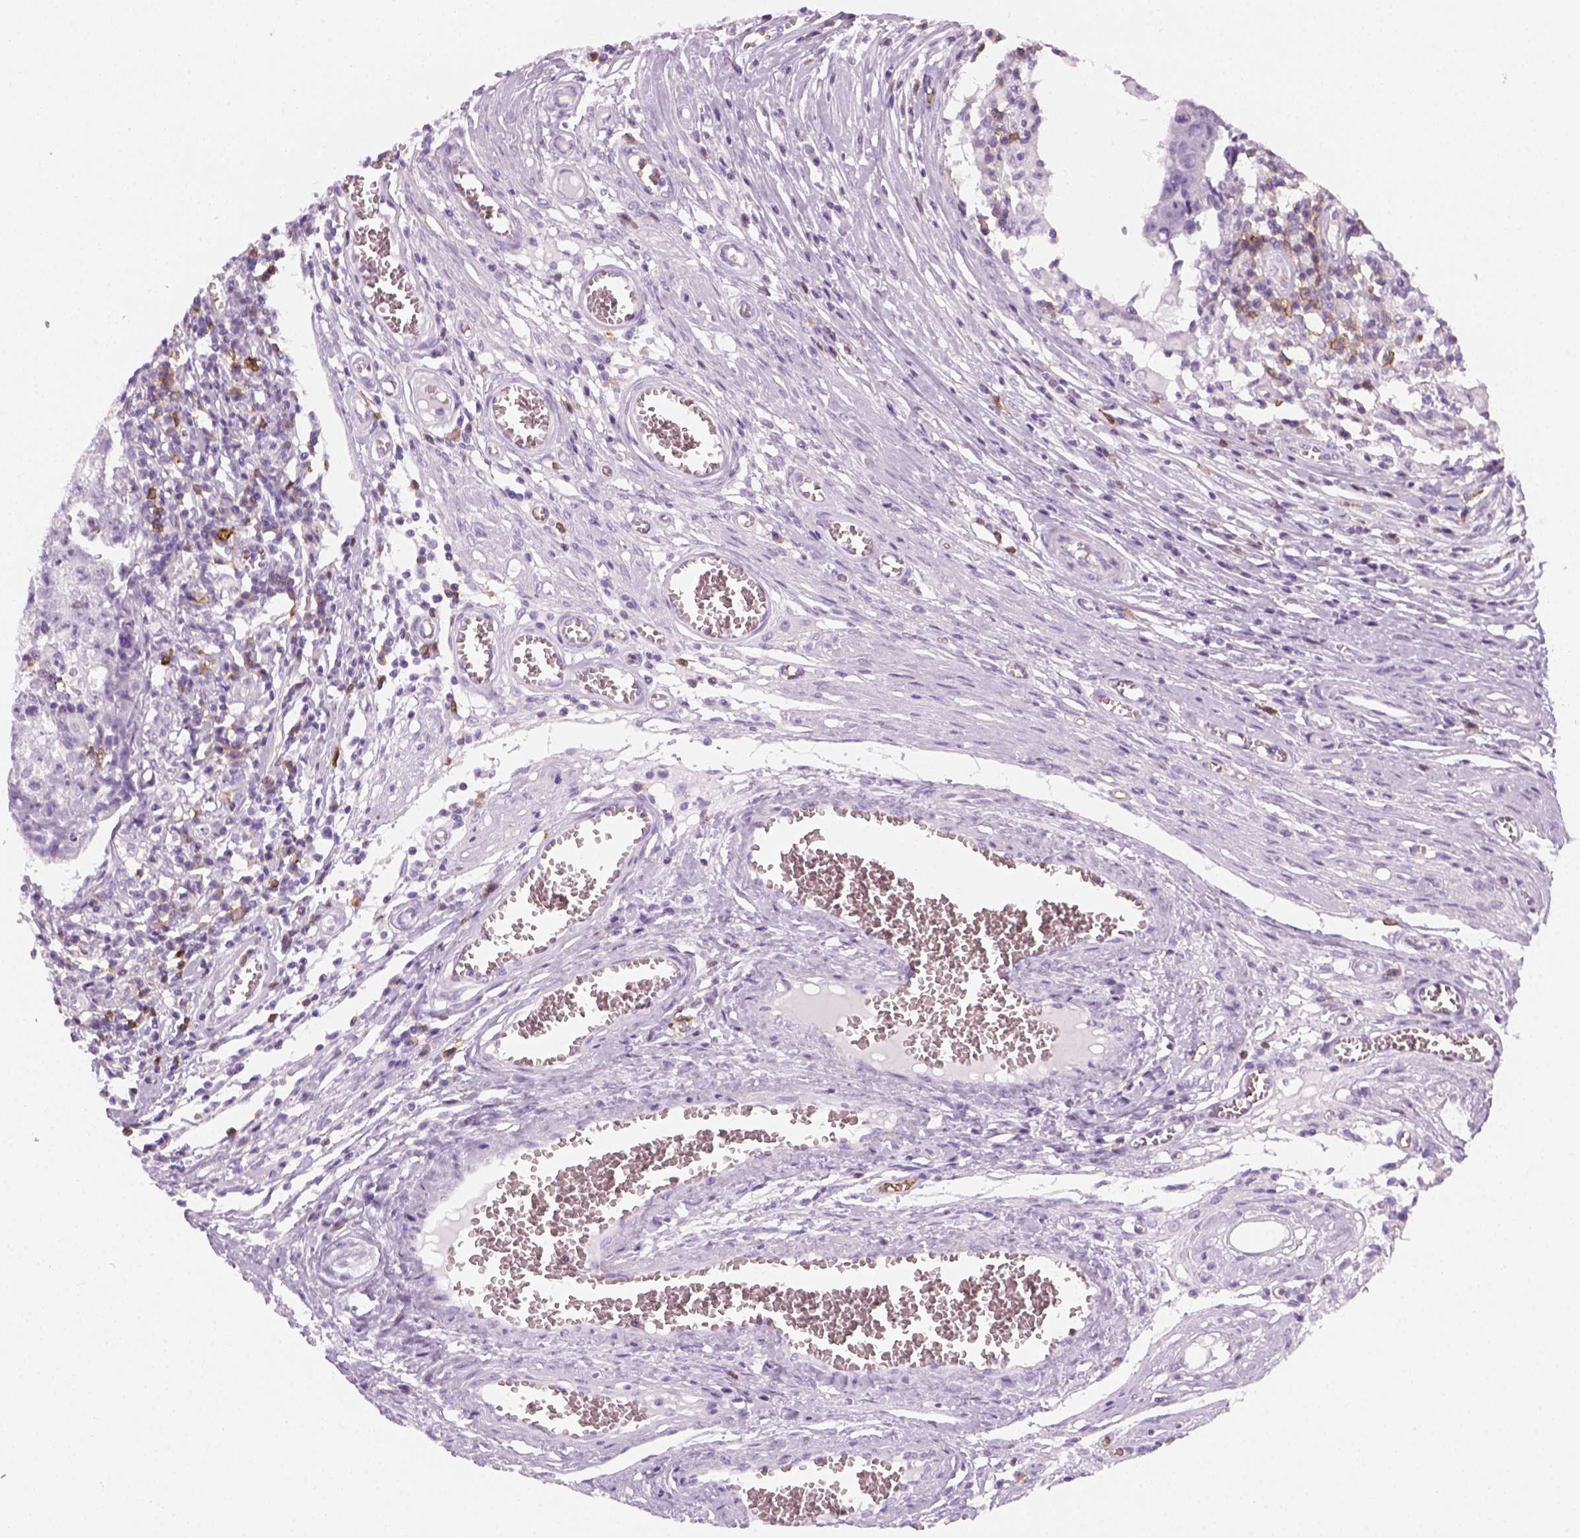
{"staining": {"intensity": "negative", "quantity": "none", "location": "none"}, "tissue": "testis cancer", "cell_type": "Tumor cells", "image_type": "cancer", "snomed": [{"axis": "morphology", "description": "Carcinoma, Embryonal, NOS"}, {"axis": "topography", "description": "Testis"}], "caption": "Tumor cells show no significant positivity in embryonal carcinoma (testis).", "gene": "AQP3", "patient": {"sex": "male", "age": 36}}